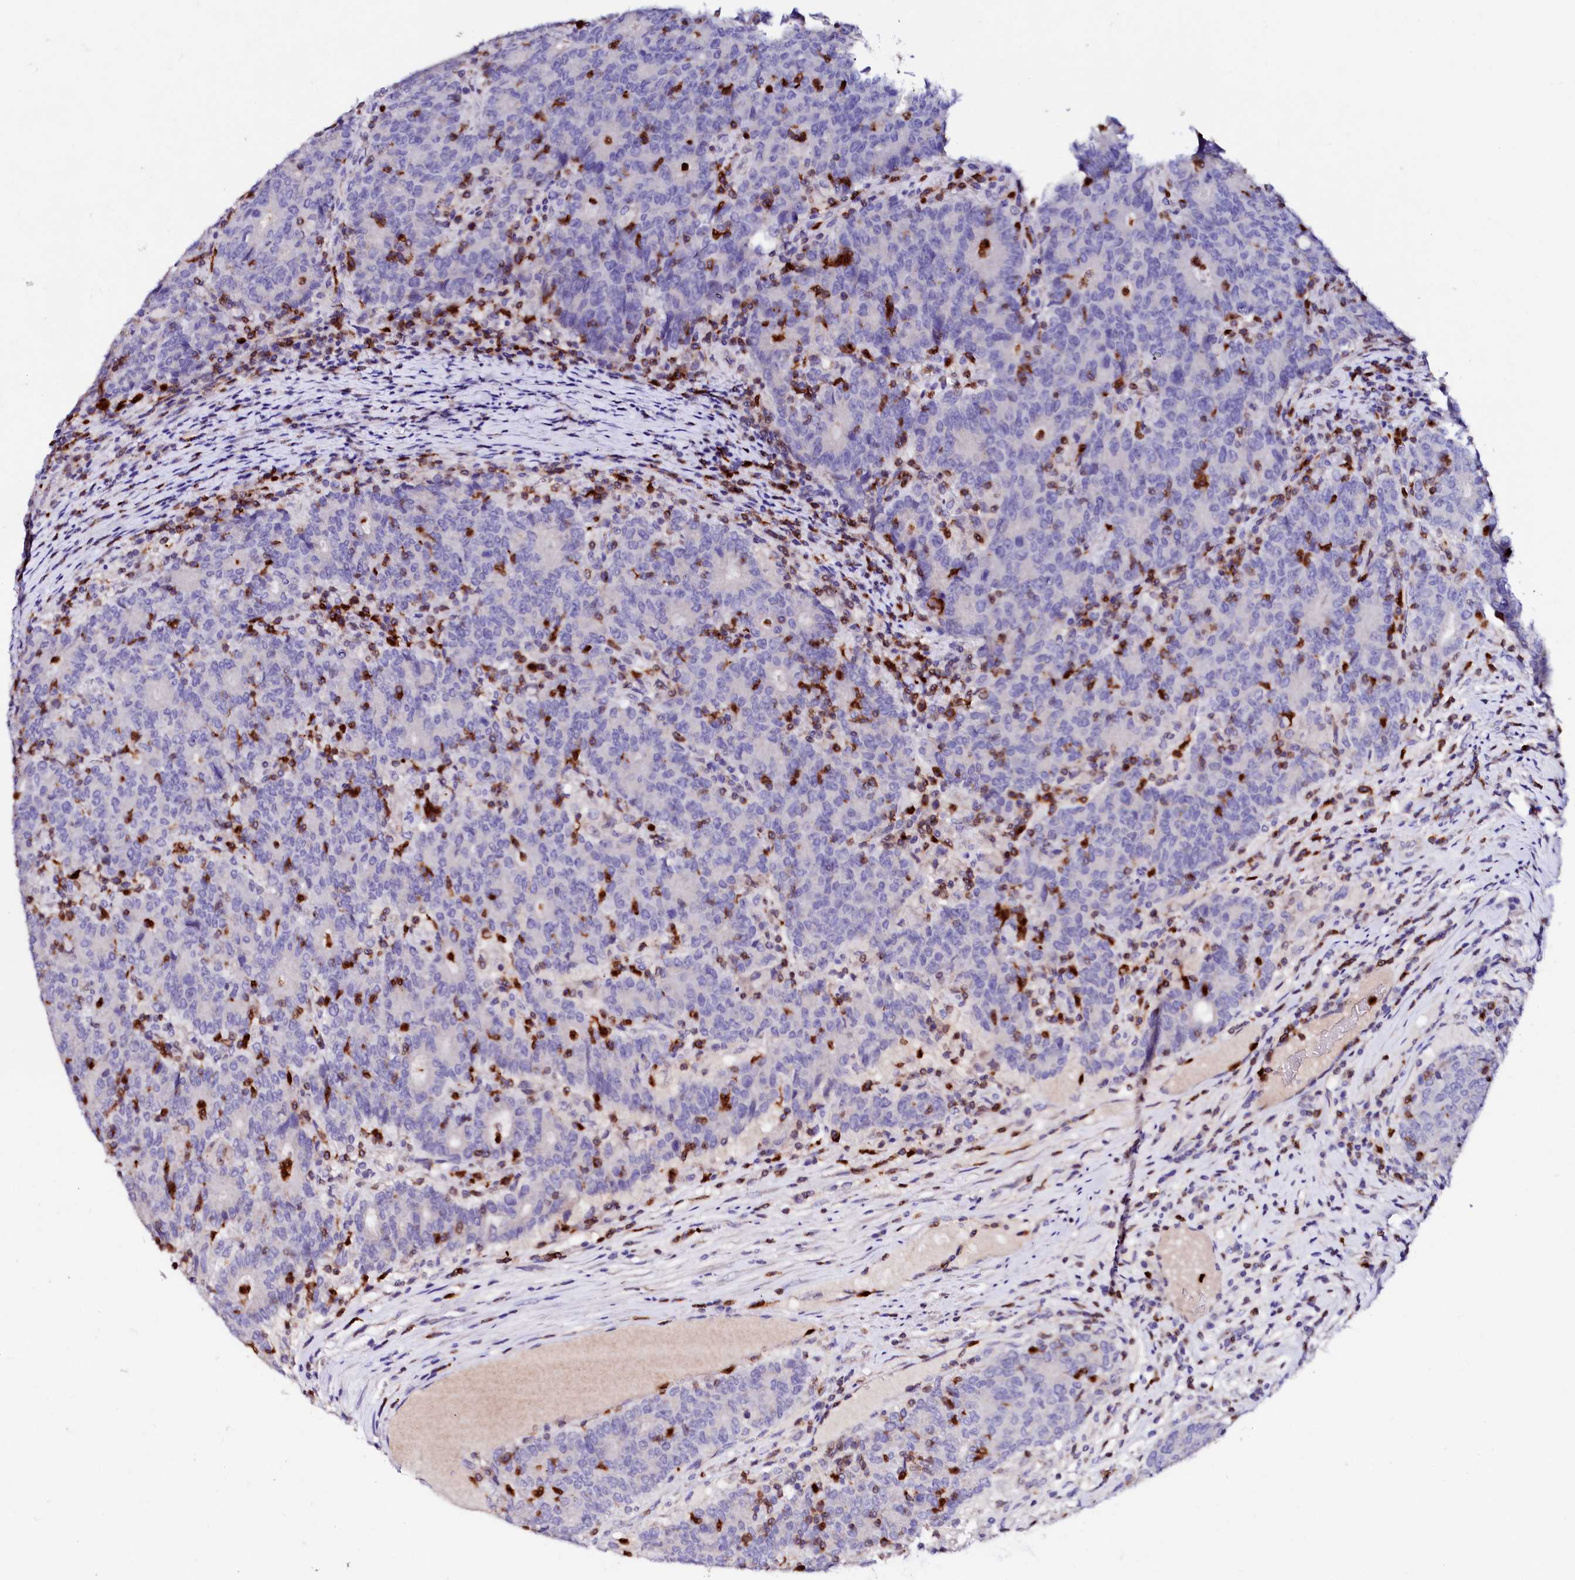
{"staining": {"intensity": "negative", "quantity": "none", "location": "none"}, "tissue": "colorectal cancer", "cell_type": "Tumor cells", "image_type": "cancer", "snomed": [{"axis": "morphology", "description": "Adenocarcinoma, NOS"}, {"axis": "topography", "description": "Colon"}], "caption": "Human colorectal adenocarcinoma stained for a protein using IHC demonstrates no expression in tumor cells.", "gene": "RAB27A", "patient": {"sex": "female", "age": 75}}